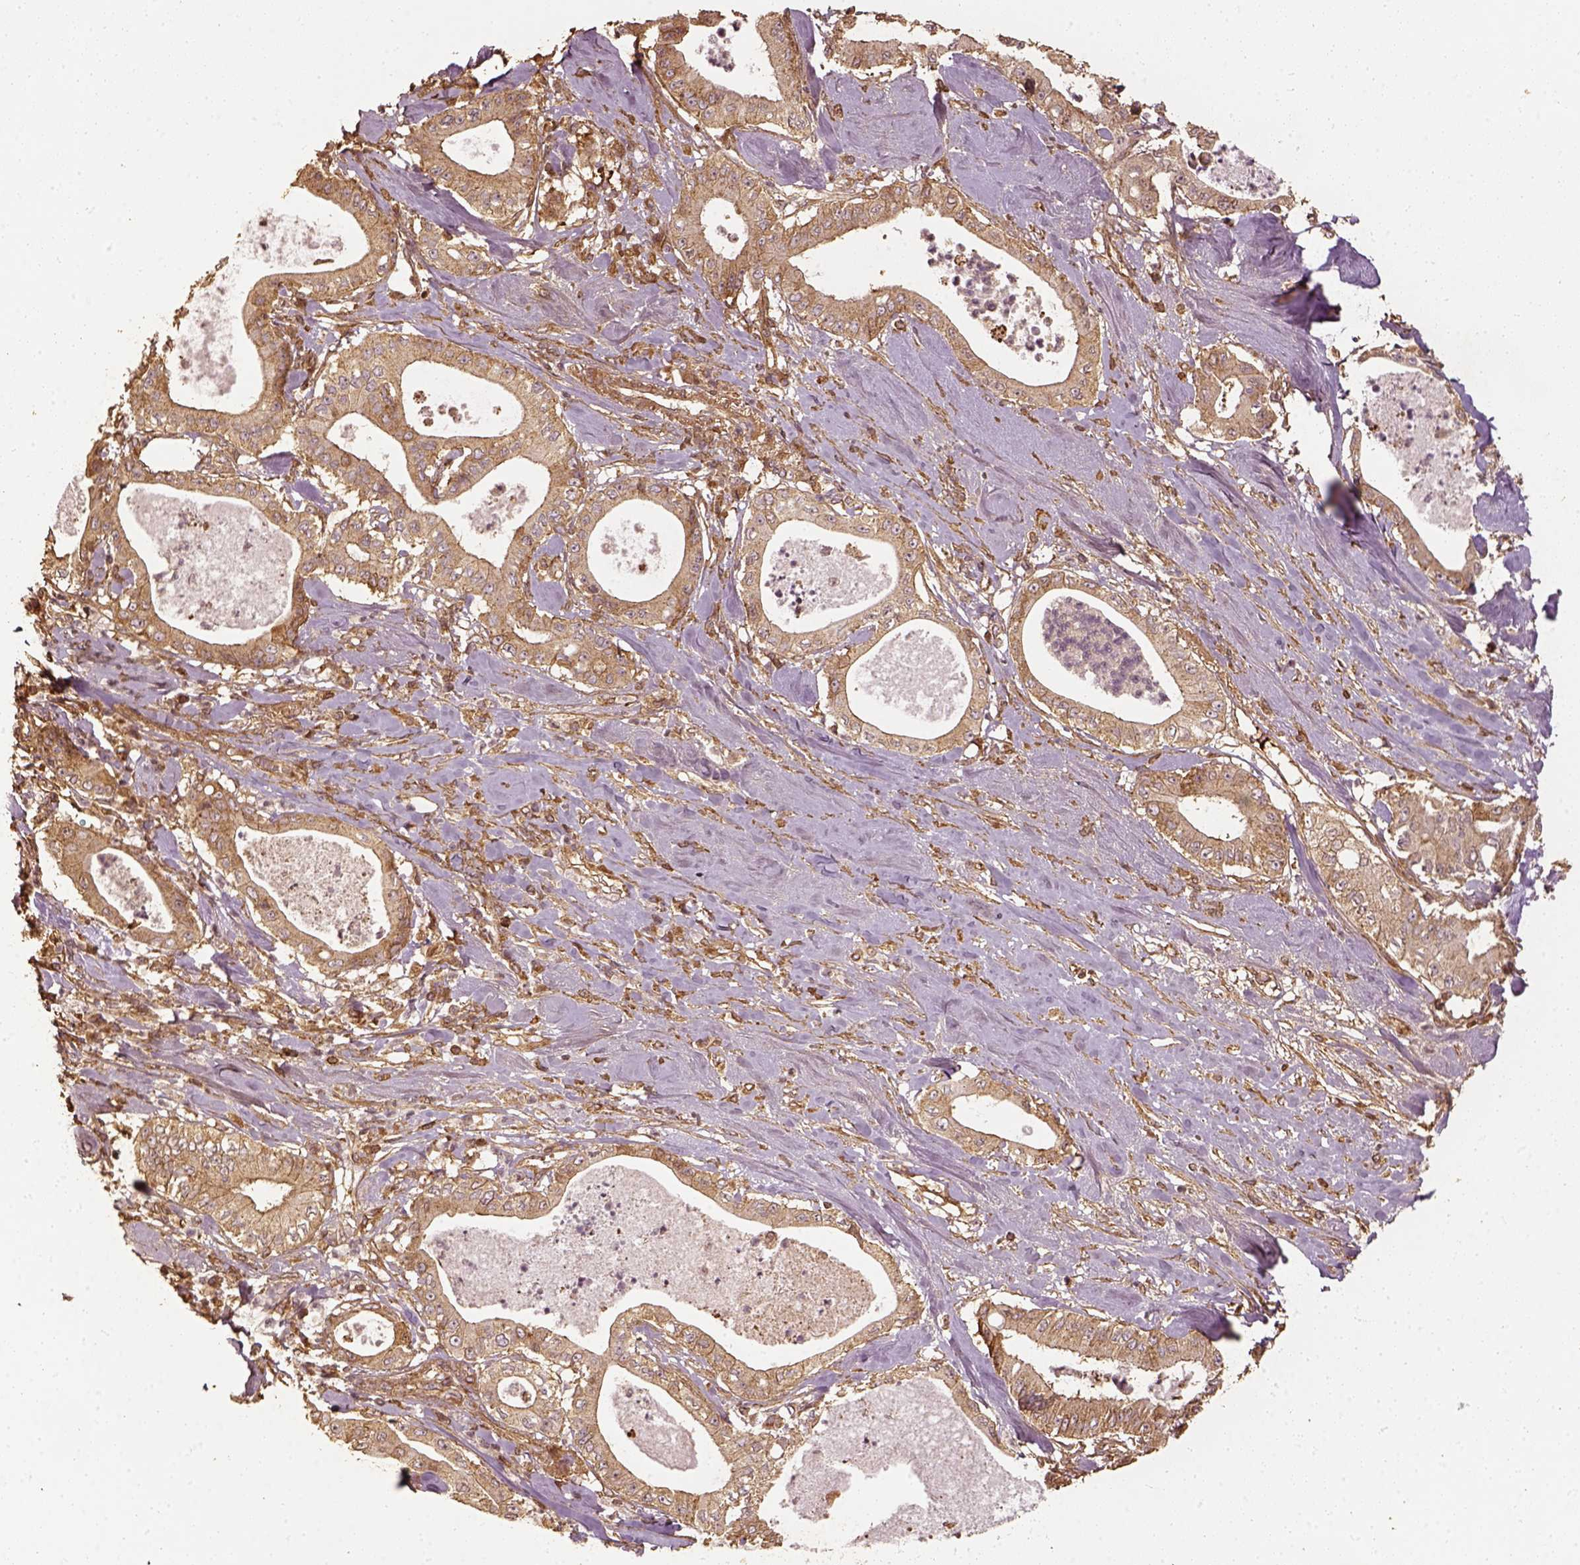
{"staining": {"intensity": "weak", "quantity": ">75%", "location": "cytoplasmic/membranous"}, "tissue": "pancreatic cancer", "cell_type": "Tumor cells", "image_type": "cancer", "snomed": [{"axis": "morphology", "description": "Adenocarcinoma, NOS"}, {"axis": "topography", "description": "Pancreas"}], "caption": "Protein positivity by IHC displays weak cytoplasmic/membranous positivity in approximately >75% of tumor cells in pancreatic cancer.", "gene": "VEGFA", "patient": {"sex": "male", "age": 71}}